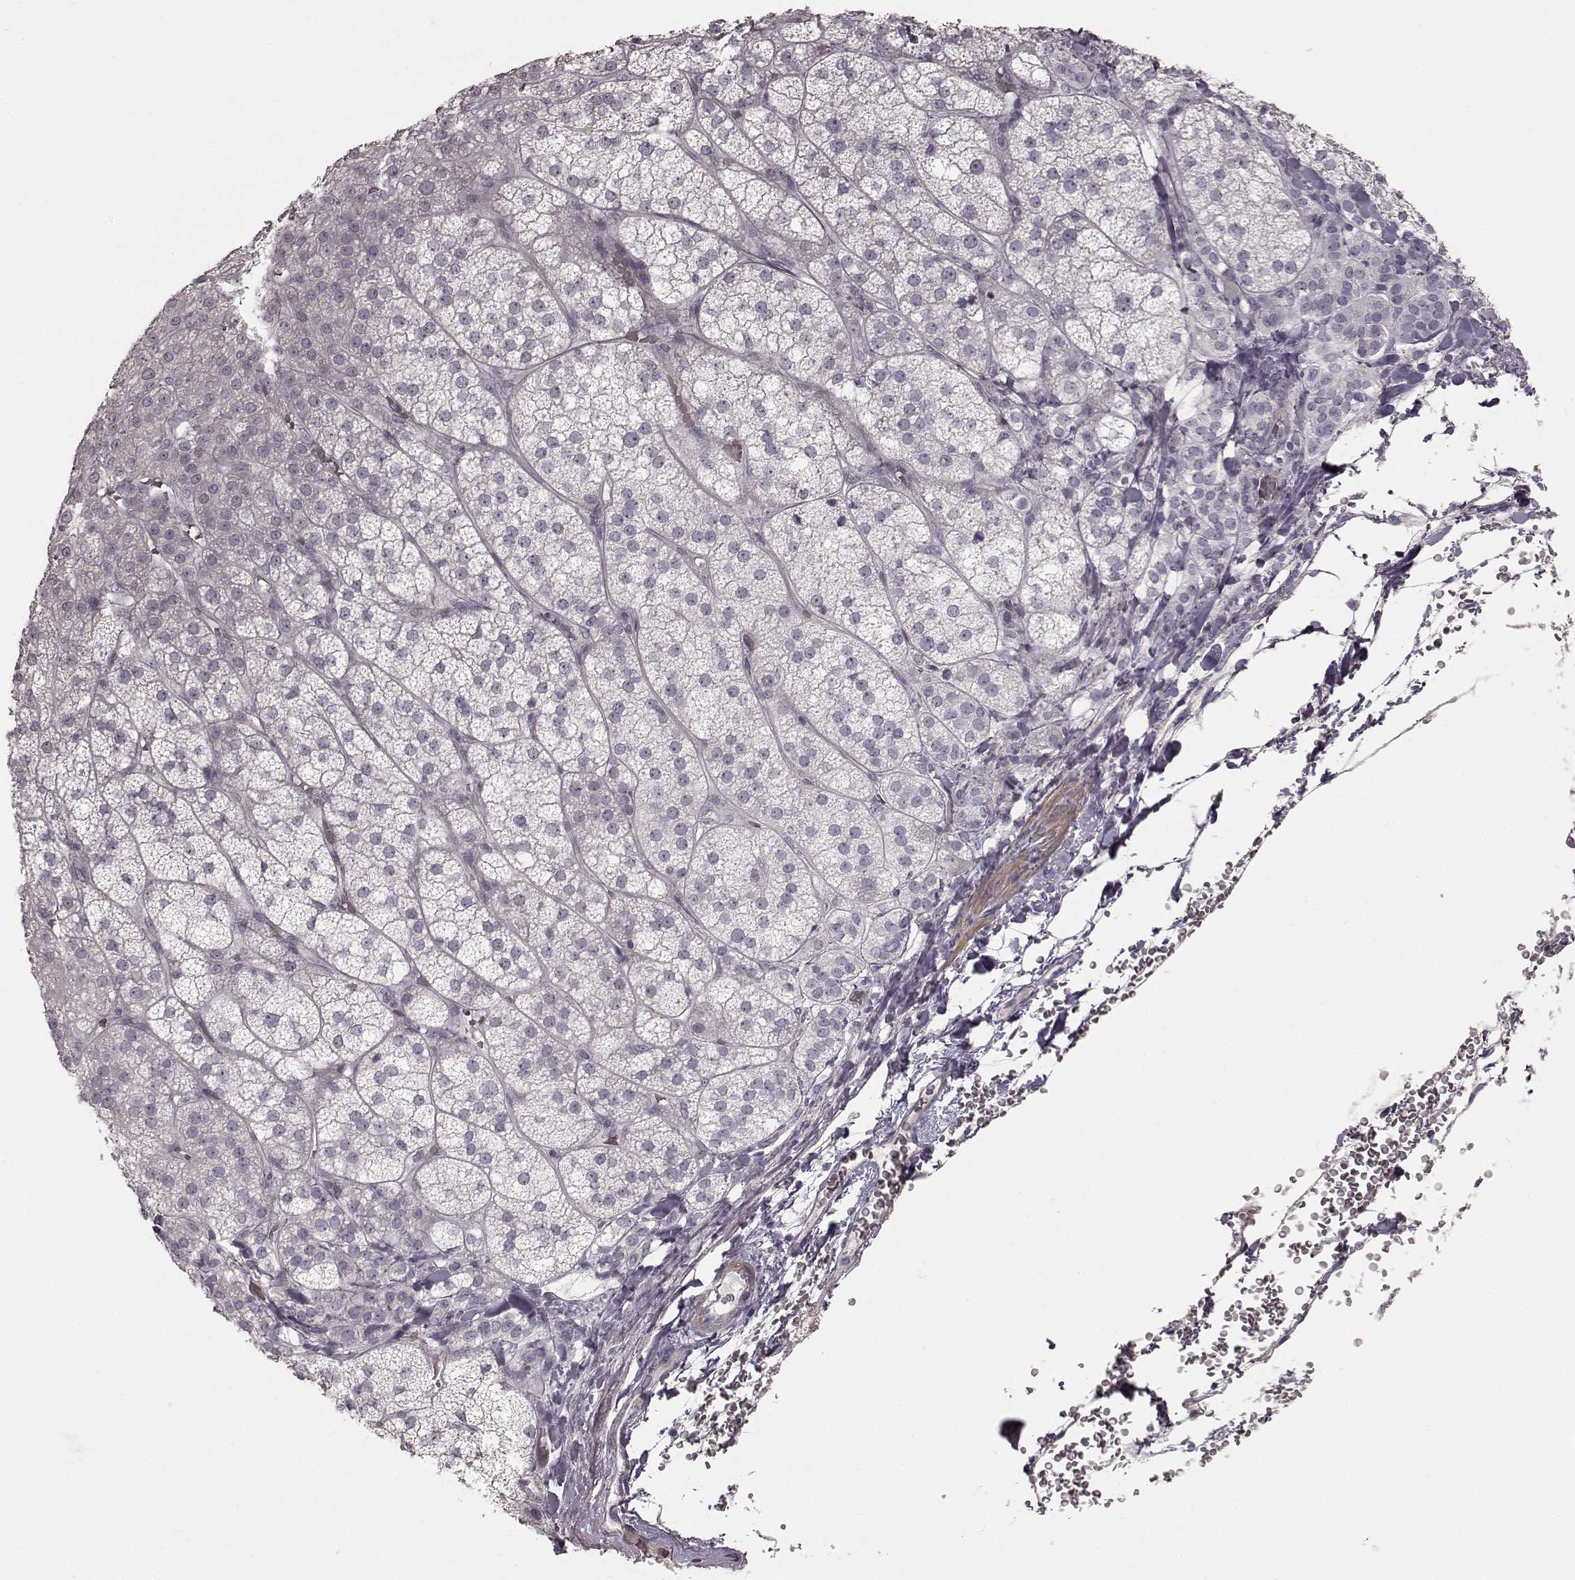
{"staining": {"intensity": "negative", "quantity": "none", "location": "none"}, "tissue": "adrenal gland", "cell_type": "Glandular cells", "image_type": "normal", "snomed": [{"axis": "morphology", "description": "Normal tissue, NOS"}, {"axis": "topography", "description": "Adrenal gland"}], "caption": "Immunohistochemistry image of benign adrenal gland stained for a protein (brown), which displays no positivity in glandular cells. Brightfield microscopy of immunohistochemistry stained with DAB (3,3'-diaminobenzidine) (brown) and hematoxylin (blue), captured at high magnification.", "gene": "PRLHR", "patient": {"sex": "female", "age": 60}}